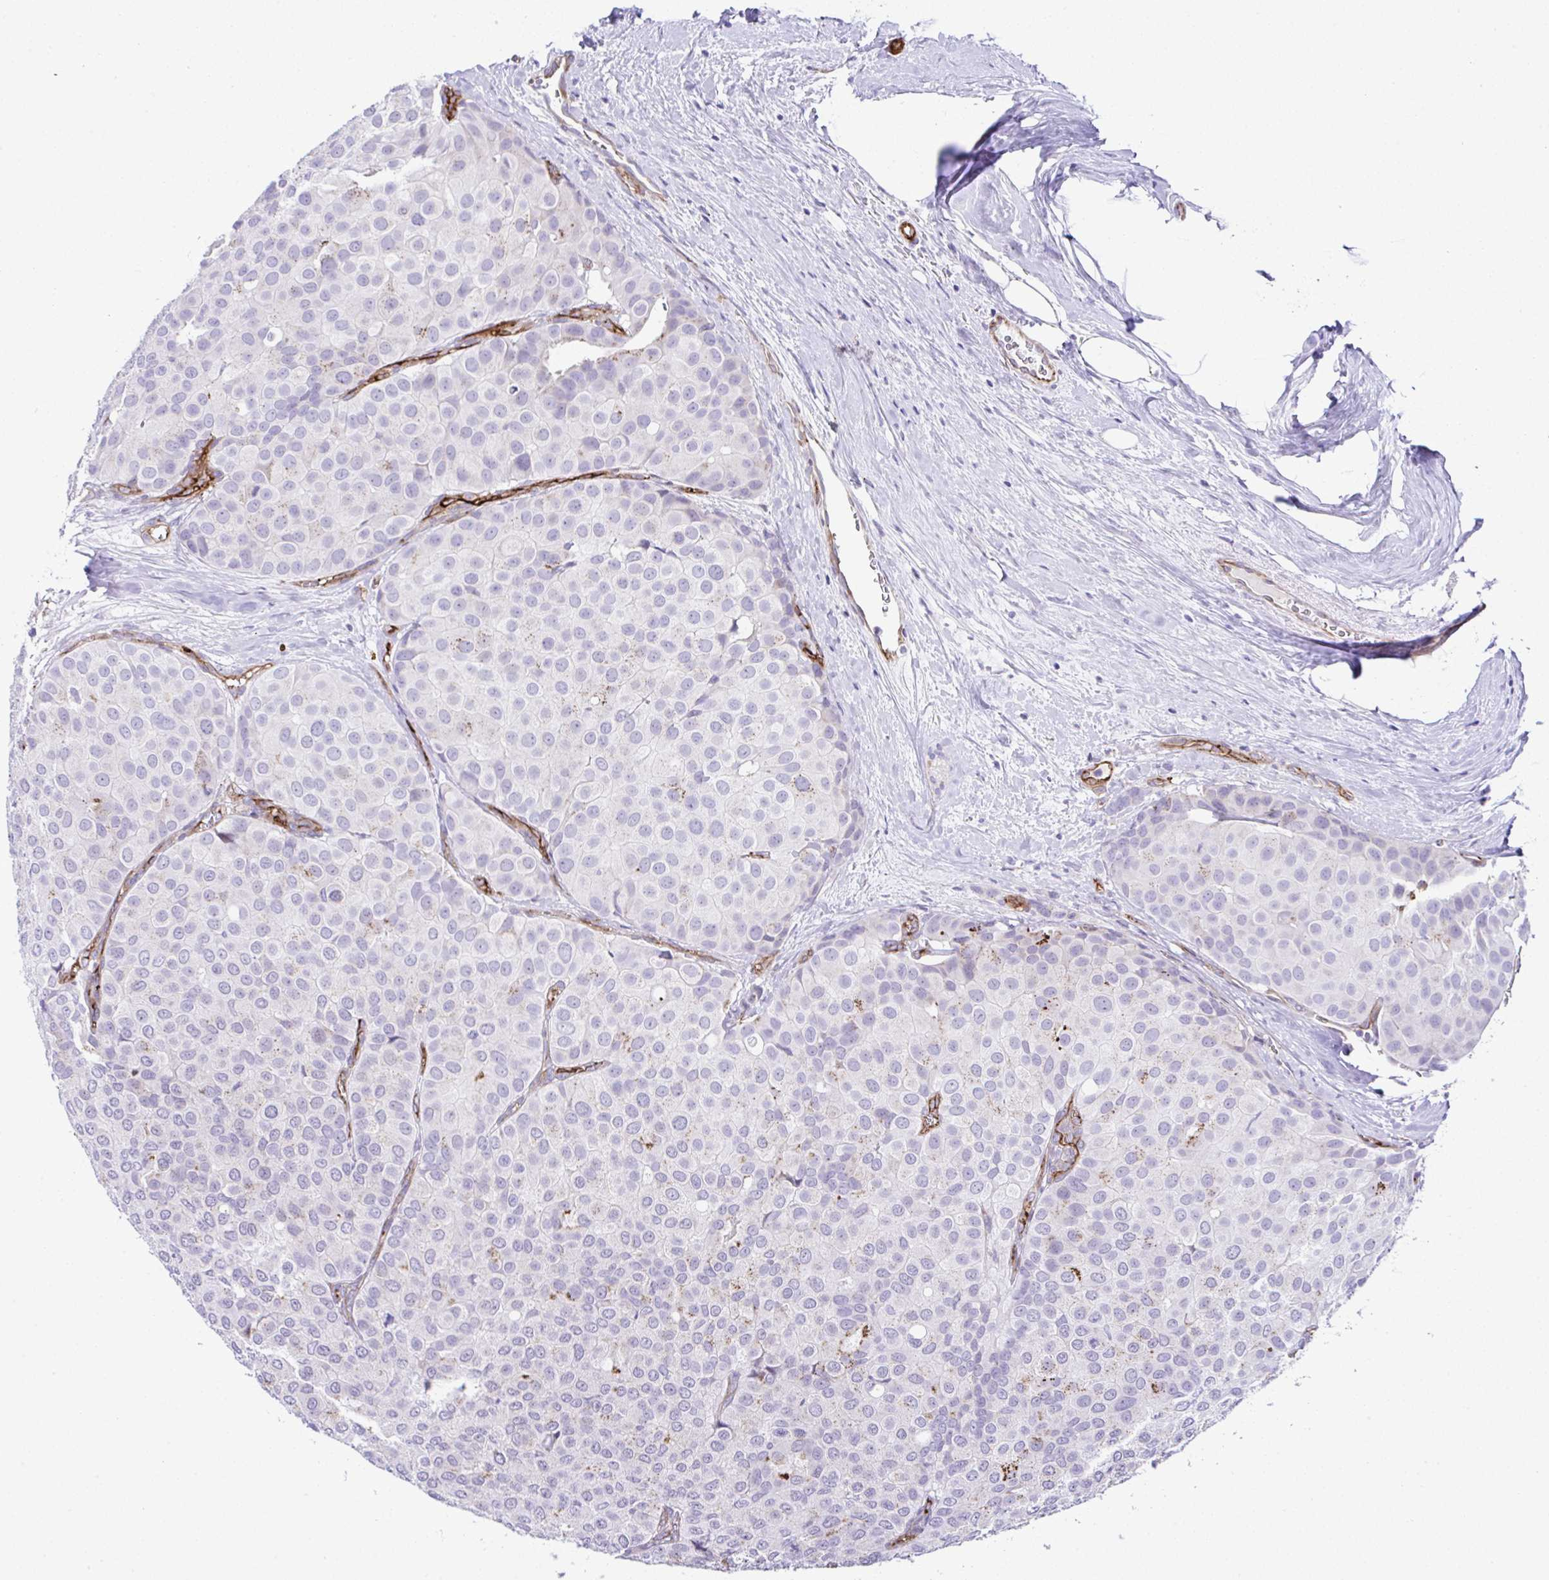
{"staining": {"intensity": "negative", "quantity": "none", "location": "none"}, "tissue": "breast cancer", "cell_type": "Tumor cells", "image_type": "cancer", "snomed": [{"axis": "morphology", "description": "Duct carcinoma"}, {"axis": "topography", "description": "Breast"}], "caption": "Tumor cells are negative for protein expression in human breast cancer.", "gene": "FBXO34", "patient": {"sex": "female", "age": 70}}